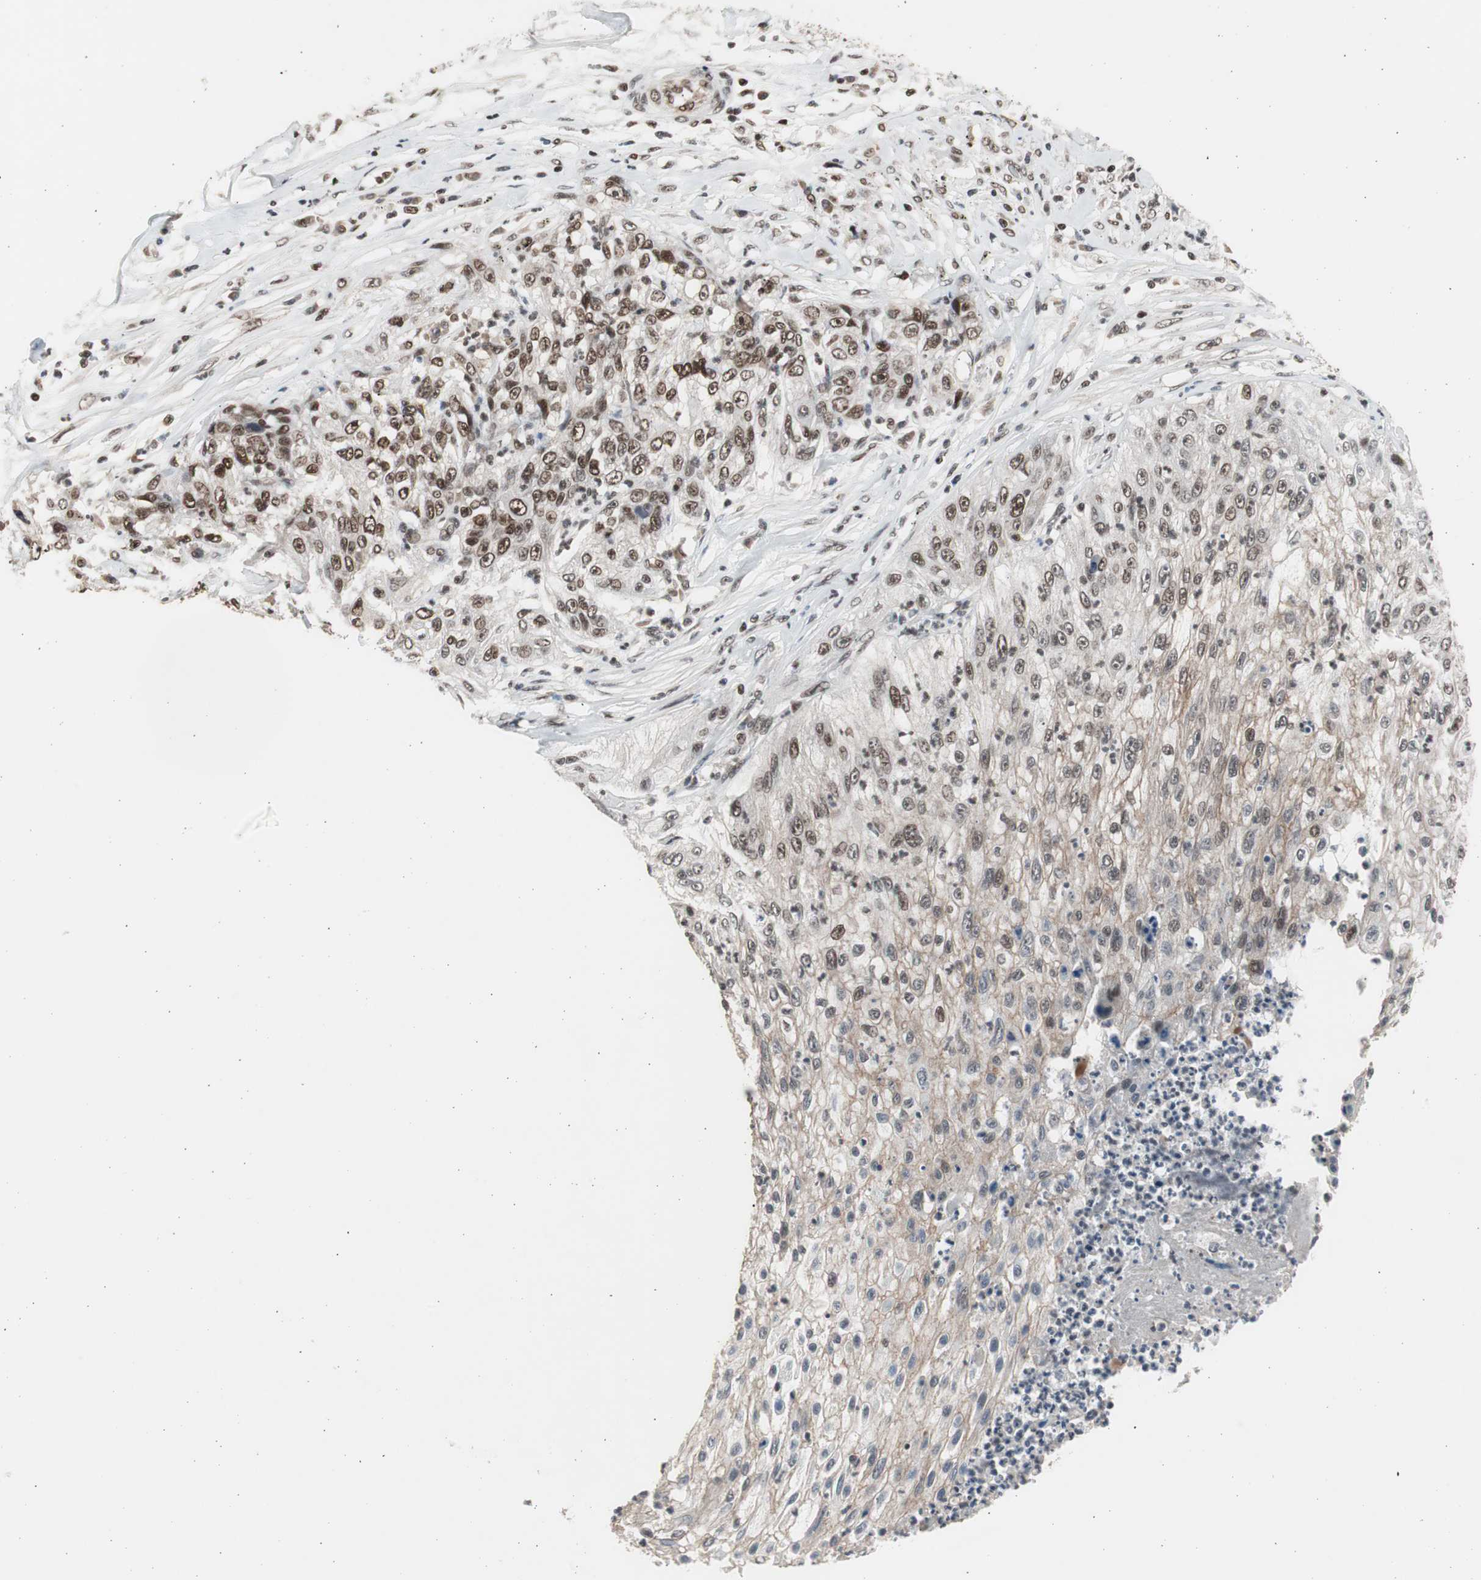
{"staining": {"intensity": "moderate", "quantity": "25%-75%", "location": "cytoplasmic/membranous,nuclear"}, "tissue": "lung cancer", "cell_type": "Tumor cells", "image_type": "cancer", "snomed": [{"axis": "morphology", "description": "Inflammation, NOS"}, {"axis": "morphology", "description": "Squamous cell carcinoma, NOS"}, {"axis": "topography", "description": "Lymph node"}, {"axis": "topography", "description": "Soft tissue"}, {"axis": "topography", "description": "Lung"}], "caption": "Immunohistochemistry (IHC) staining of lung cancer, which exhibits medium levels of moderate cytoplasmic/membranous and nuclear positivity in approximately 25%-75% of tumor cells indicating moderate cytoplasmic/membranous and nuclear protein staining. The staining was performed using DAB (brown) for protein detection and nuclei were counterstained in hematoxylin (blue).", "gene": "RPA1", "patient": {"sex": "male", "age": 66}}